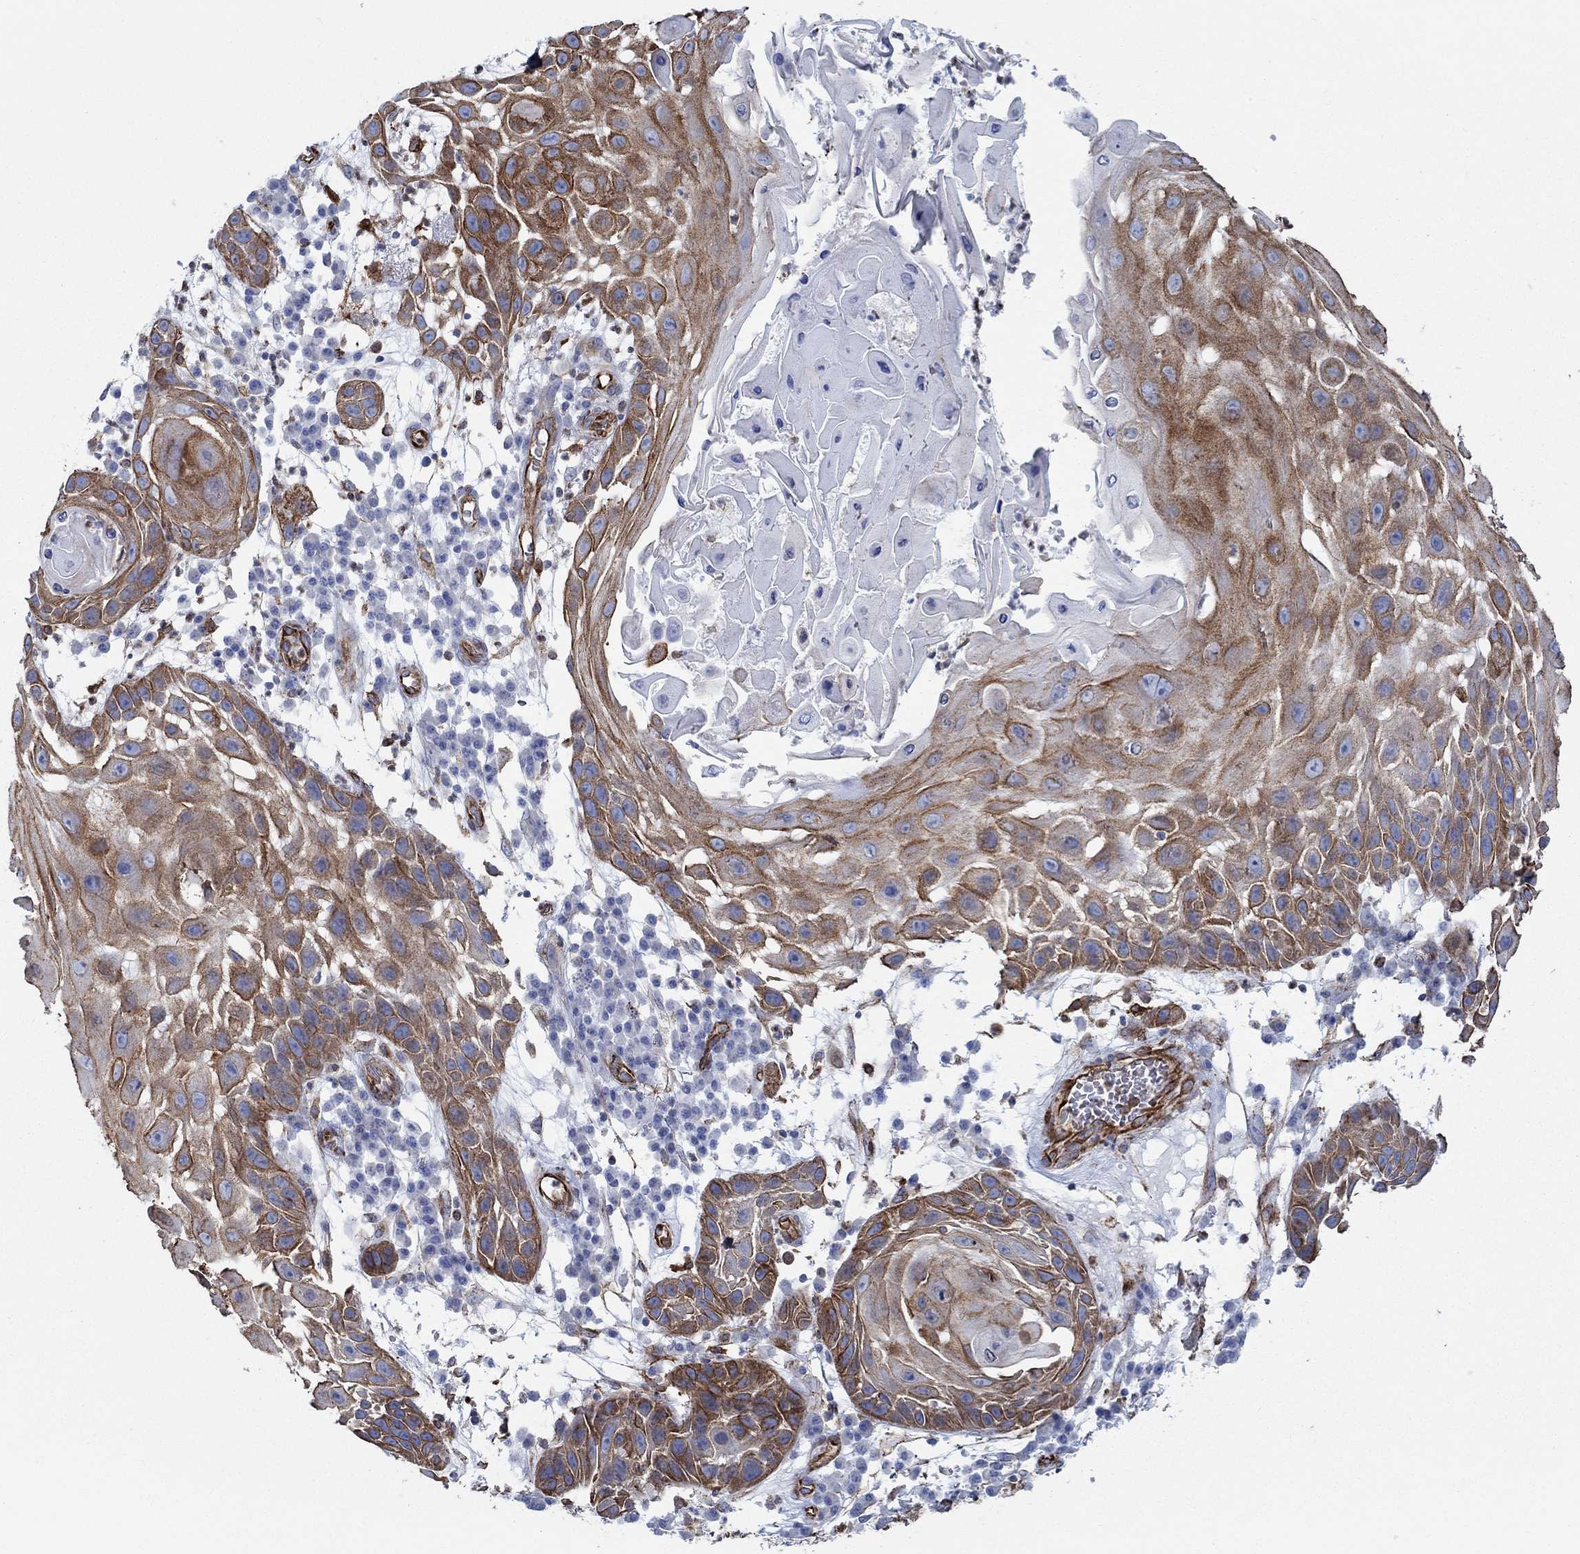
{"staining": {"intensity": "strong", "quantity": "<25%", "location": "cytoplasmic/membranous"}, "tissue": "skin cancer", "cell_type": "Tumor cells", "image_type": "cancer", "snomed": [{"axis": "morphology", "description": "Normal tissue, NOS"}, {"axis": "morphology", "description": "Squamous cell carcinoma, NOS"}, {"axis": "topography", "description": "Skin"}], "caption": "A photomicrograph showing strong cytoplasmic/membranous expression in approximately <25% of tumor cells in squamous cell carcinoma (skin), as visualized by brown immunohistochemical staining.", "gene": "STC2", "patient": {"sex": "male", "age": 79}}